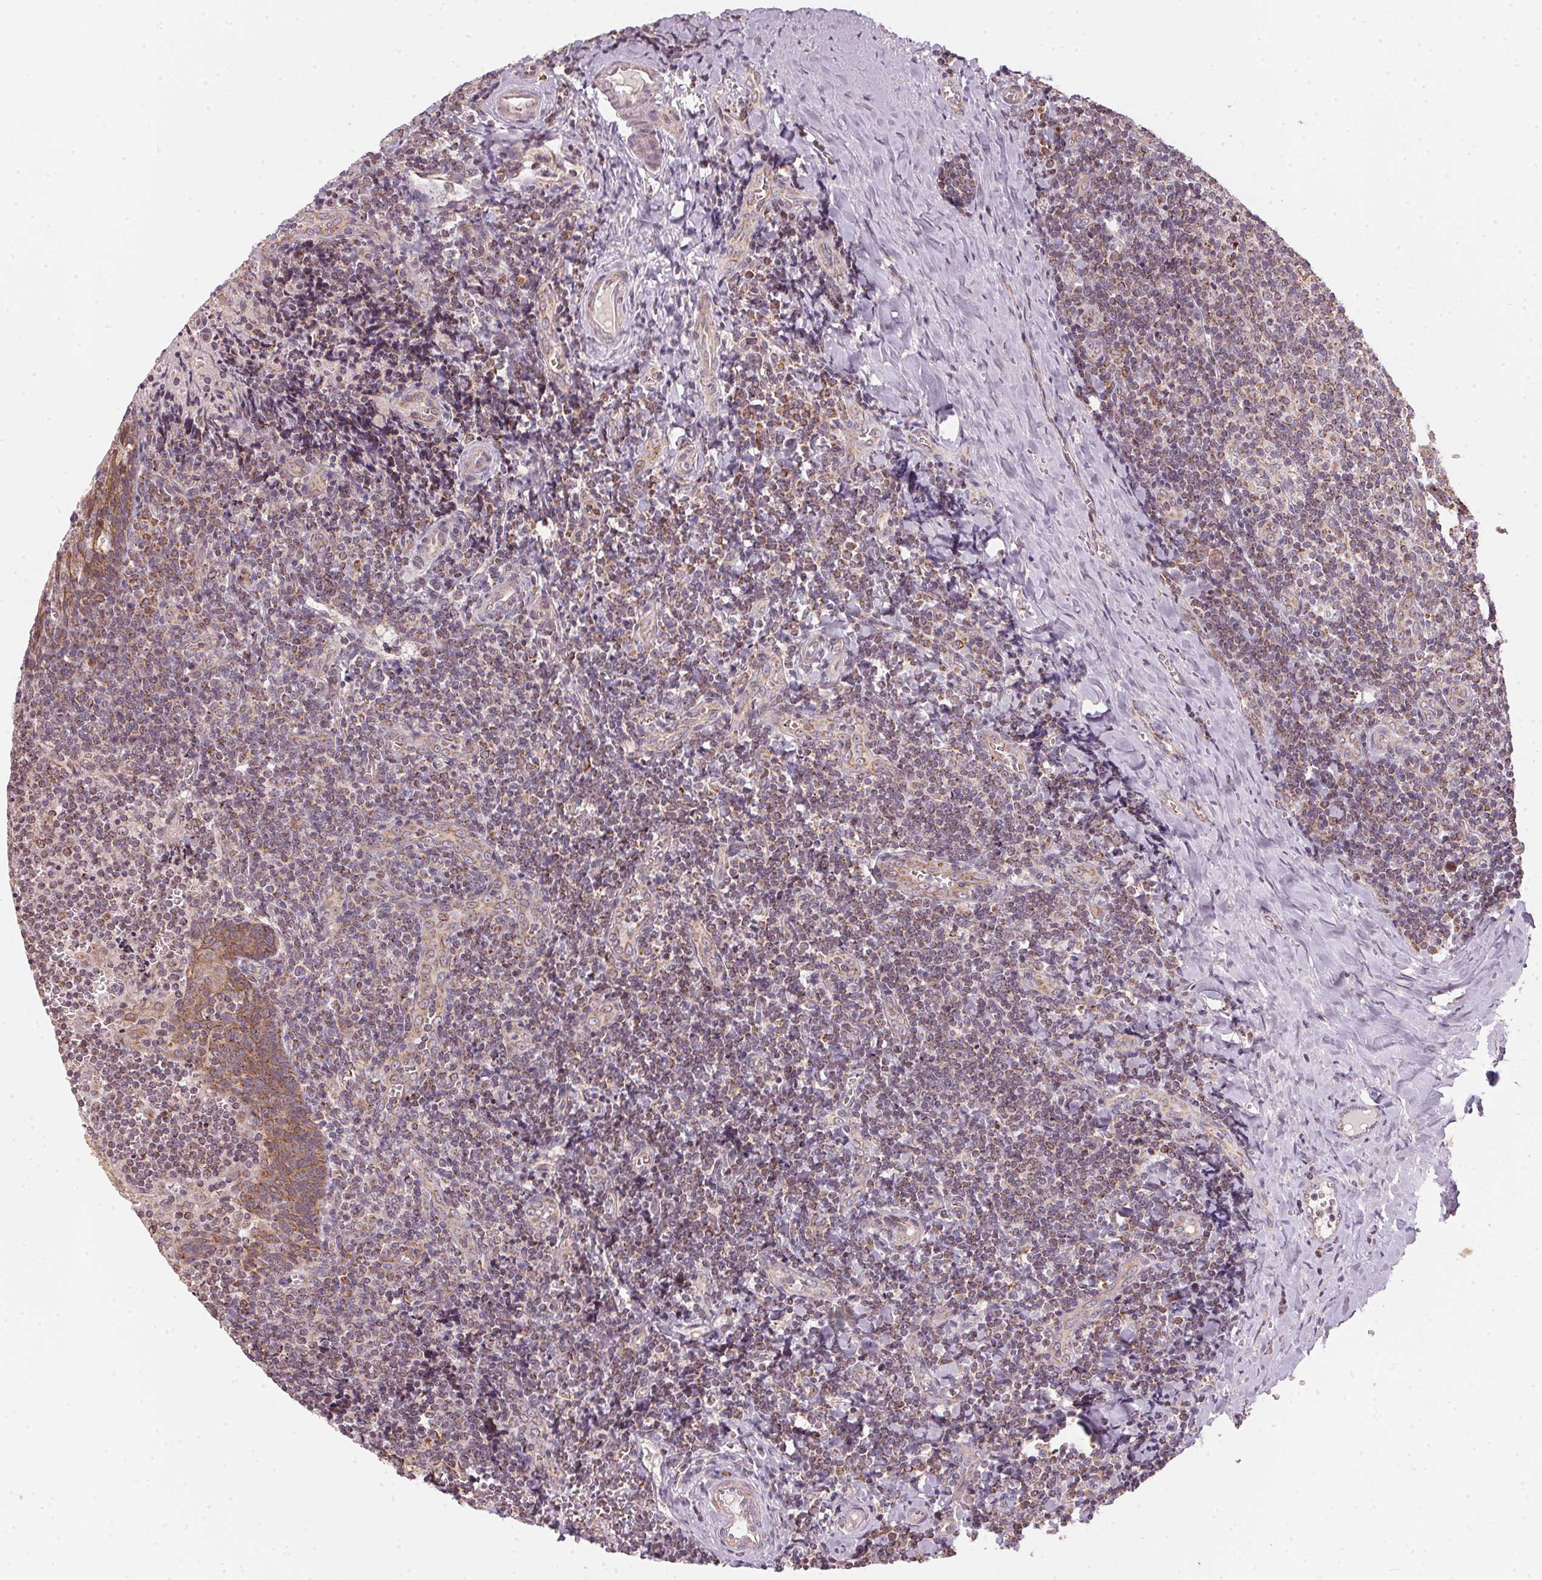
{"staining": {"intensity": "moderate", "quantity": ">75%", "location": "cytoplasmic/membranous"}, "tissue": "tonsil", "cell_type": "Germinal center cells", "image_type": "normal", "snomed": [{"axis": "morphology", "description": "Normal tissue, NOS"}, {"axis": "morphology", "description": "Inflammation, NOS"}, {"axis": "topography", "description": "Tonsil"}], "caption": "IHC photomicrograph of normal tonsil stained for a protein (brown), which exhibits medium levels of moderate cytoplasmic/membranous staining in approximately >75% of germinal center cells.", "gene": "MATCAP1", "patient": {"sex": "female", "age": 31}}